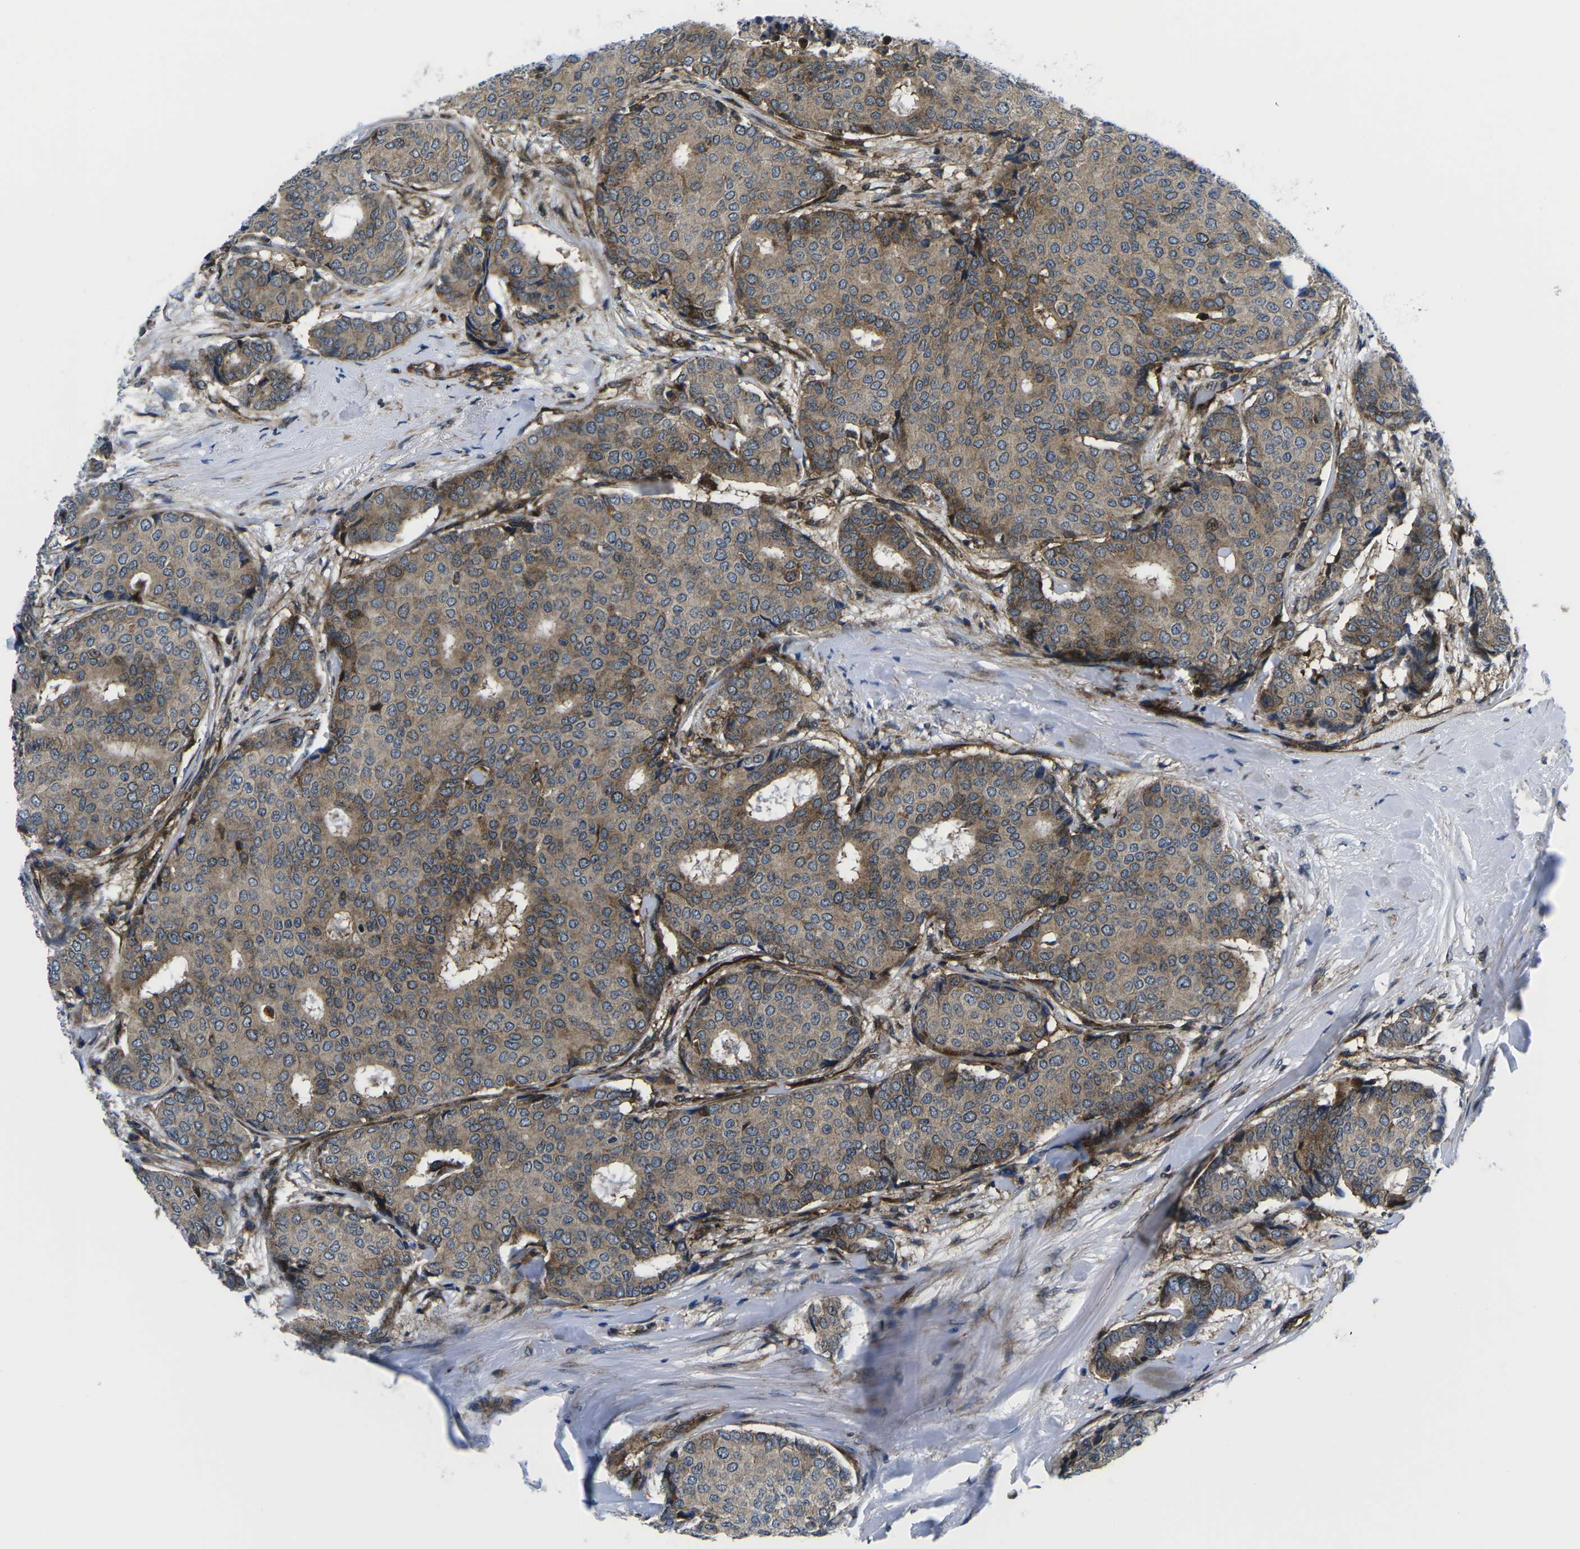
{"staining": {"intensity": "weak", "quantity": ">75%", "location": "cytoplasmic/membranous"}, "tissue": "breast cancer", "cell_type": "Tumor cells", "image_type": "cancer", "snomed": [{"axis": "morphology", "description": "Duct carcinoma"}, {"axis": "topography", "description": "Breast"}], "caption": "A micrograph of human breast infiltrating ductal carcinoma stained for a protein exhibits weak cytoplasmic/membranous brown staining in tumor cells. The staining is performed using DAB (3,3'-diaminobenzidine) brown chromogen to label protein expression. The nuclei are counter-stained blue using hematoxylin.", "gene": "EIF4E", "patient": {"sex": "female", "age": 75}}